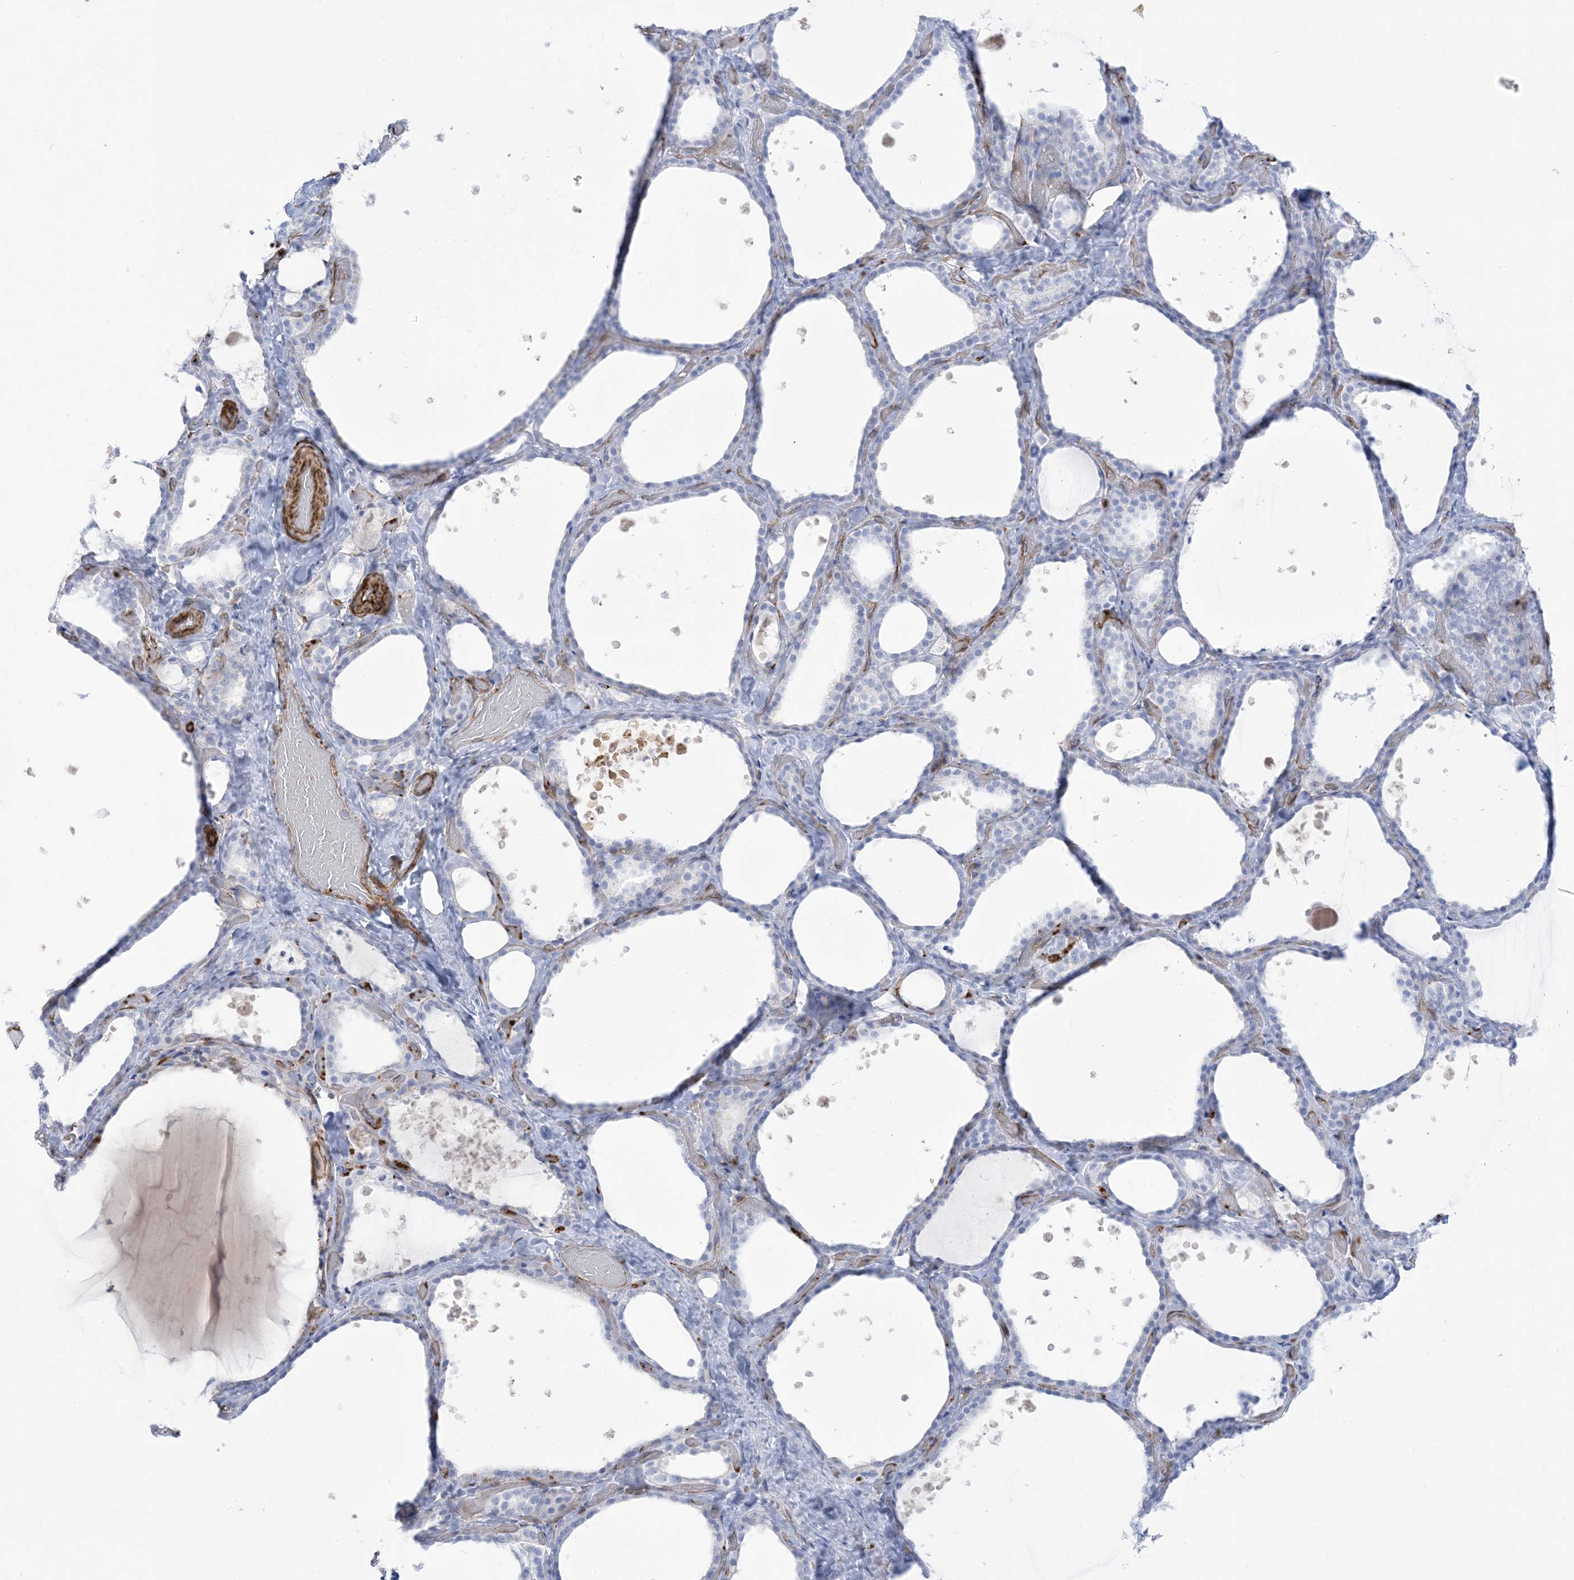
{"staining": {"intensity": "negative", "quantity": "none", "location": "none"}, "tissue": "thyroid gland", "cell_type": "Glandular cells", "image_type": "normal", "snomed": [{"axis": "morphology", "description": "Normal tissue, NOS"}, {"axis": "topography", "description": "Thyroid gland"}], "caption": "This image is of normal thyroid gland stained with IHC to label a protein in brown with the nuclei are counter-stained blue. There is no positivity in glandular cells. (DAB (3,3'-diaminobenzidine) IHC, high magnification).", "gene": "B3GNT7", "patient": {"sex": "female", "age": 44}}